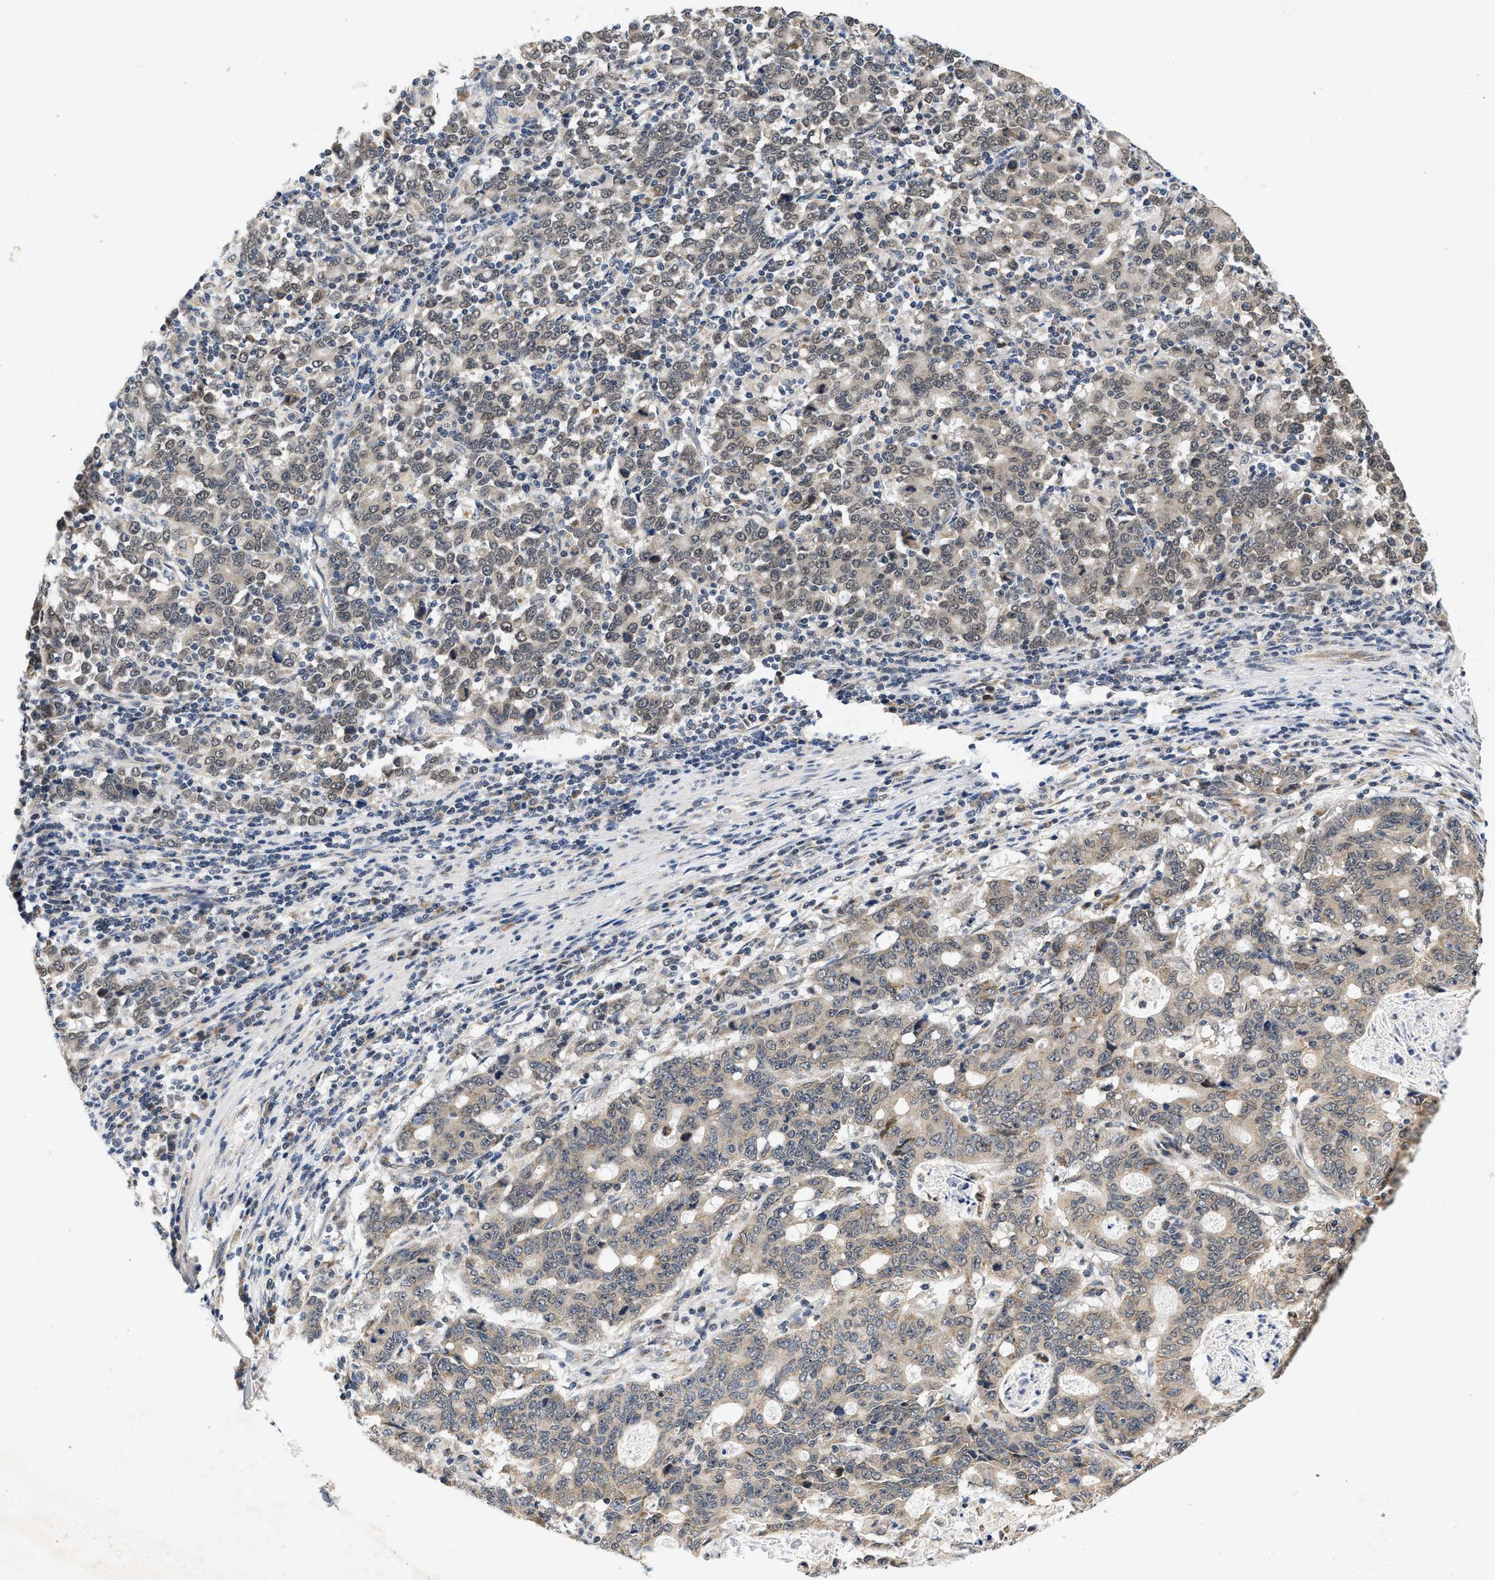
{"staining": {"intensity": "weak", "quantity": ">75%", "location": "cytoplasmic/membranous"}, "tissue": "stomach cancer", "cell_type": "Tumor cells", "image_type": "cancer", "snomed": [{"axis": "morphology", "description": "Adenocarcinoma, NOS"}, {"axis": "topography", "description": "Stomach, upper"}], "caption": "A photomicrograph showing weak cytoplasmic/membranous expression in approximately >75% of tumor cells in stomach adenocarcinoma, as visualized by brown immunohistochemical staining.", "gene": "GIGYF1", "patient": {"sex": "male", "age": 69}}